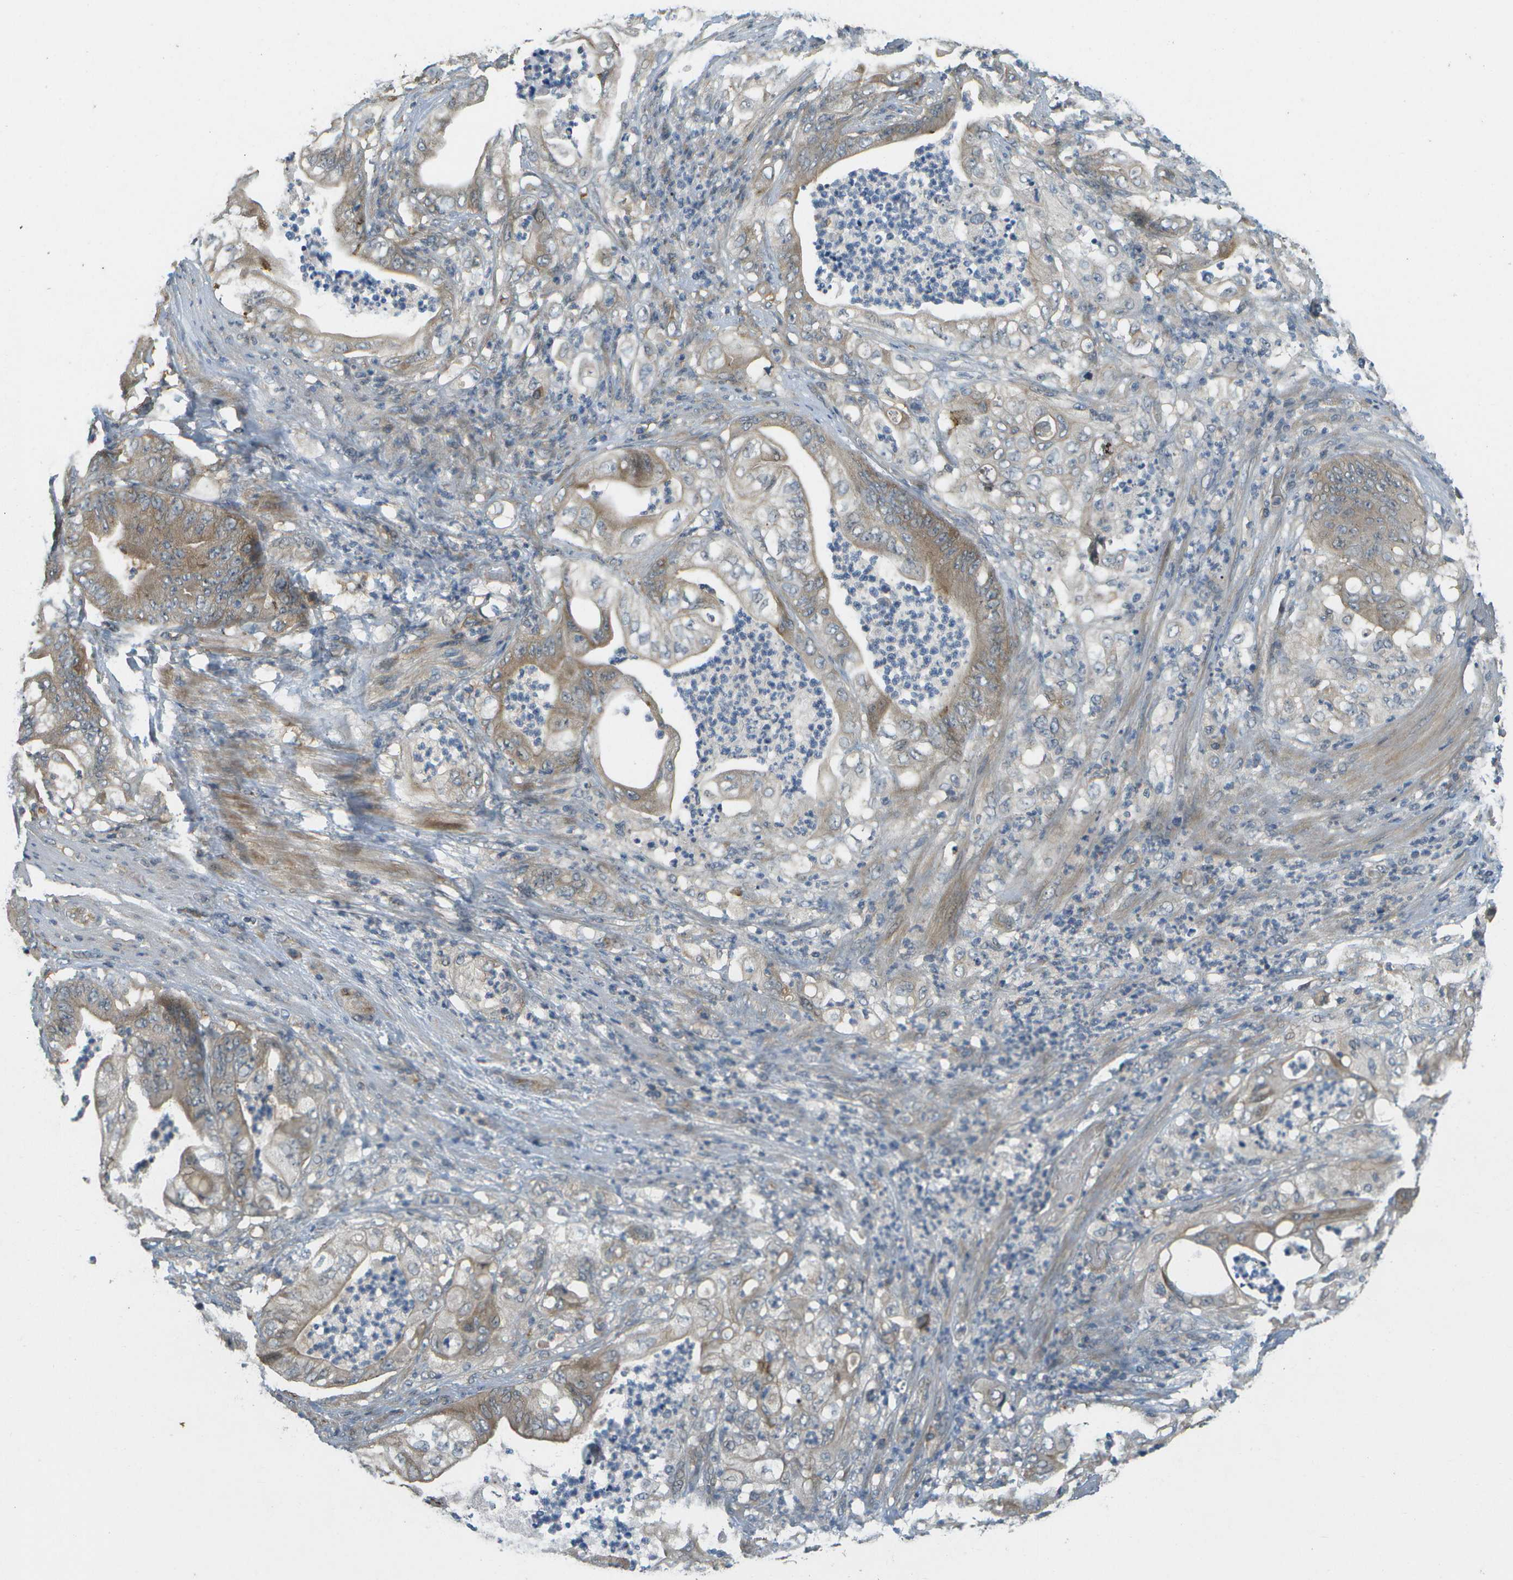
{"staining": {"intensity": "weak", "quantity": ">75%", "location": "cytoplasmic/membranous"}, "tissue": "stomach cancer", "cell_type": "Tumor cells", "image_type": "cancer", "snomed": [{"axis": "morphology", "description": "Adenocarcinoma, NOS"}, {"axis": "topography", "description": "Stomach"}], "caption": "This is a micrograph of immunohistochemistry (IHC) staining of stomach adenocarcinoma, which shows weak expression in the cytoplasmic/membranous of tumor cells.", "gene": "WNK2", "patient": {"sex": "female", "age": 73}}